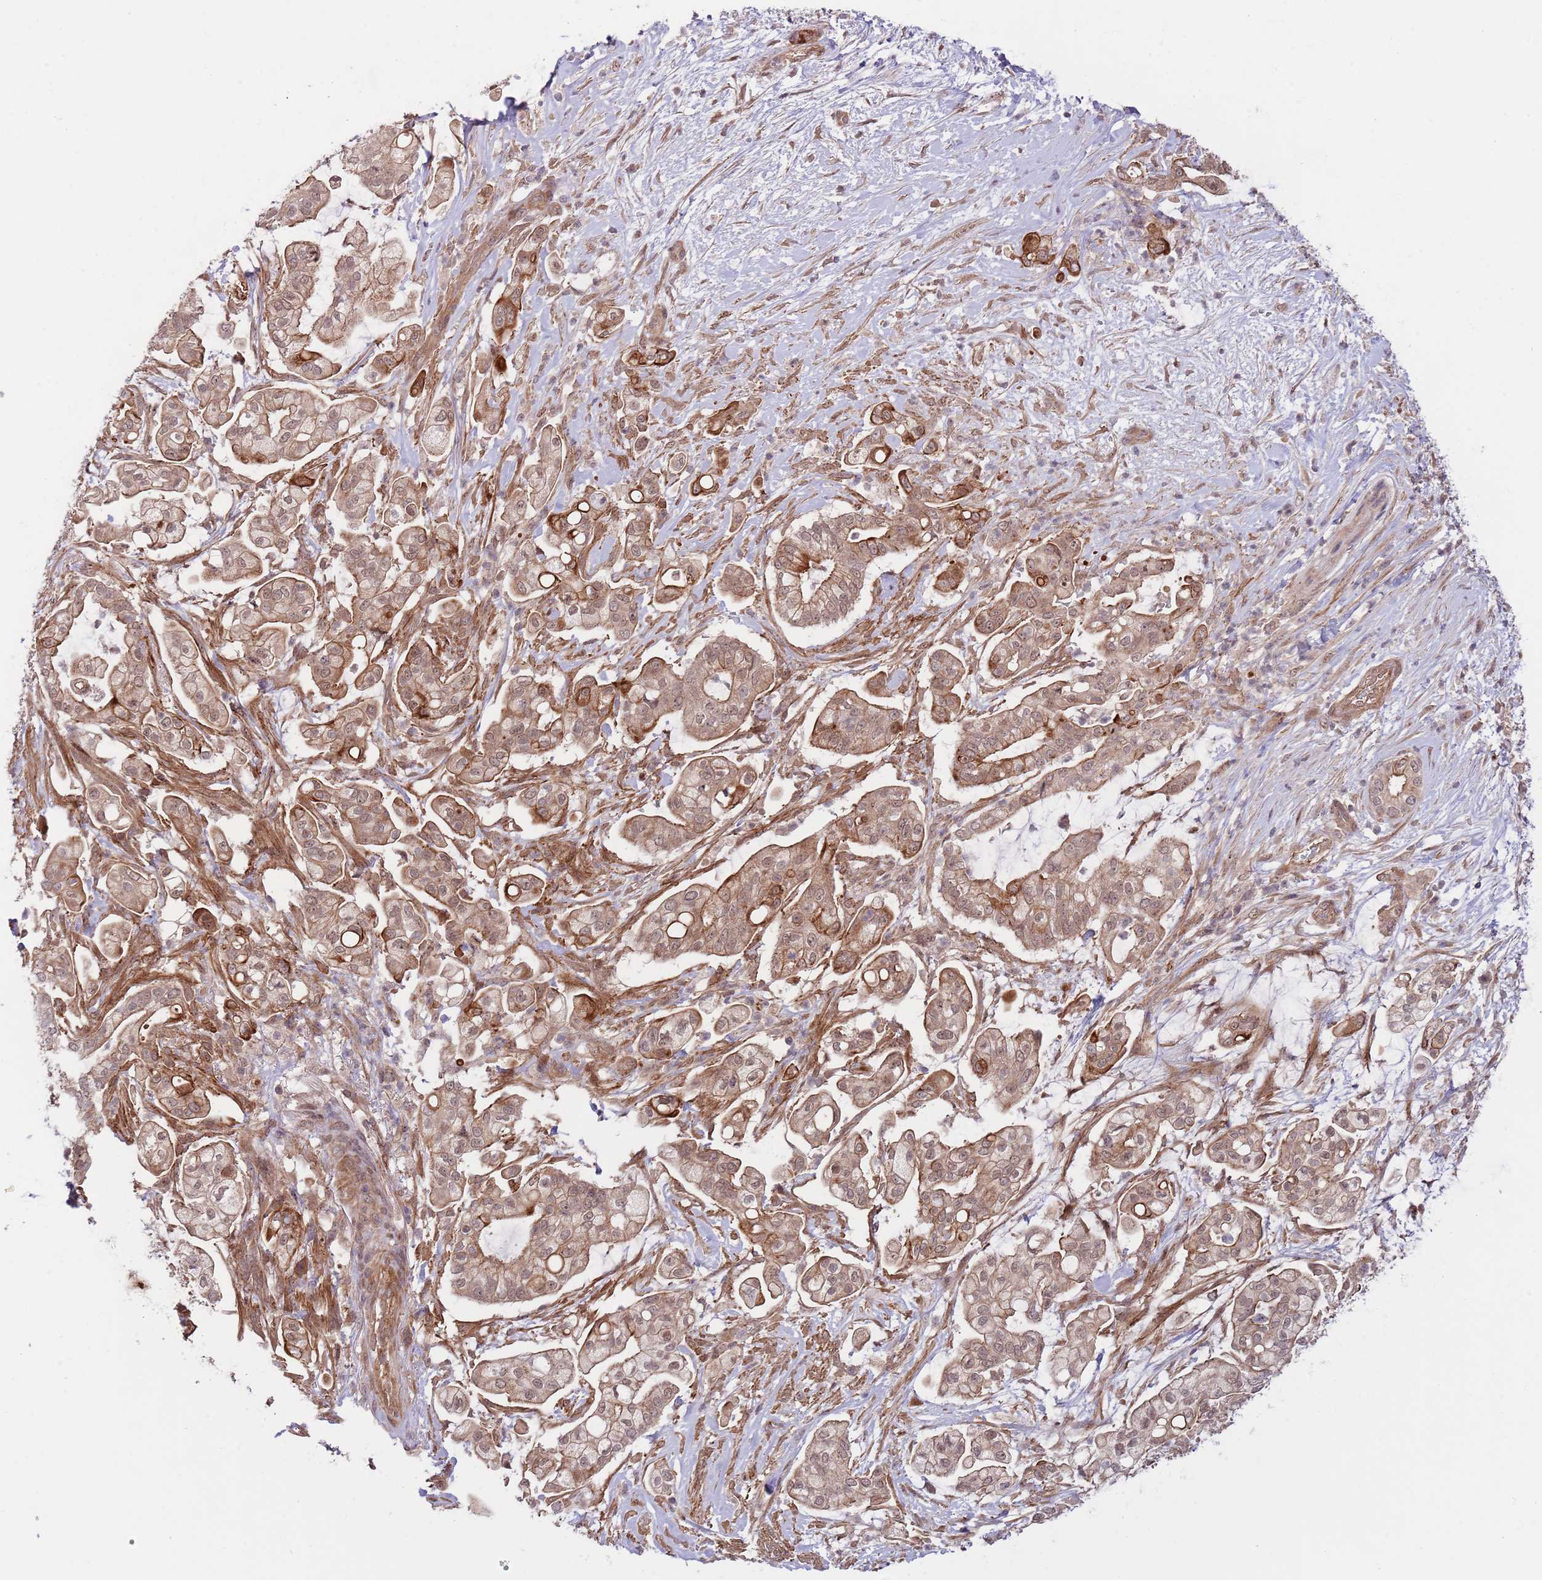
{"staining": {"intensity": "moderate", "quantity": ">75%", "location": "cytoplasmic/membranous,nuclear"}, "tissue": "pancreatic cancer", "cell_type": "Tumor cells", "image_type": "cancer", "snomed": [{"axis": "morphology", "description": "Adenocarcinoma, NOS"}, {"axis": "topography", "description": "Pancreas"}], "caption": "Human pancreatic adenocarcinoma stained with a protein marker demonstrates moderate staining in tumor cells.", "gene": "PRR16", "patient": {"sex": "female", "age": 69}}